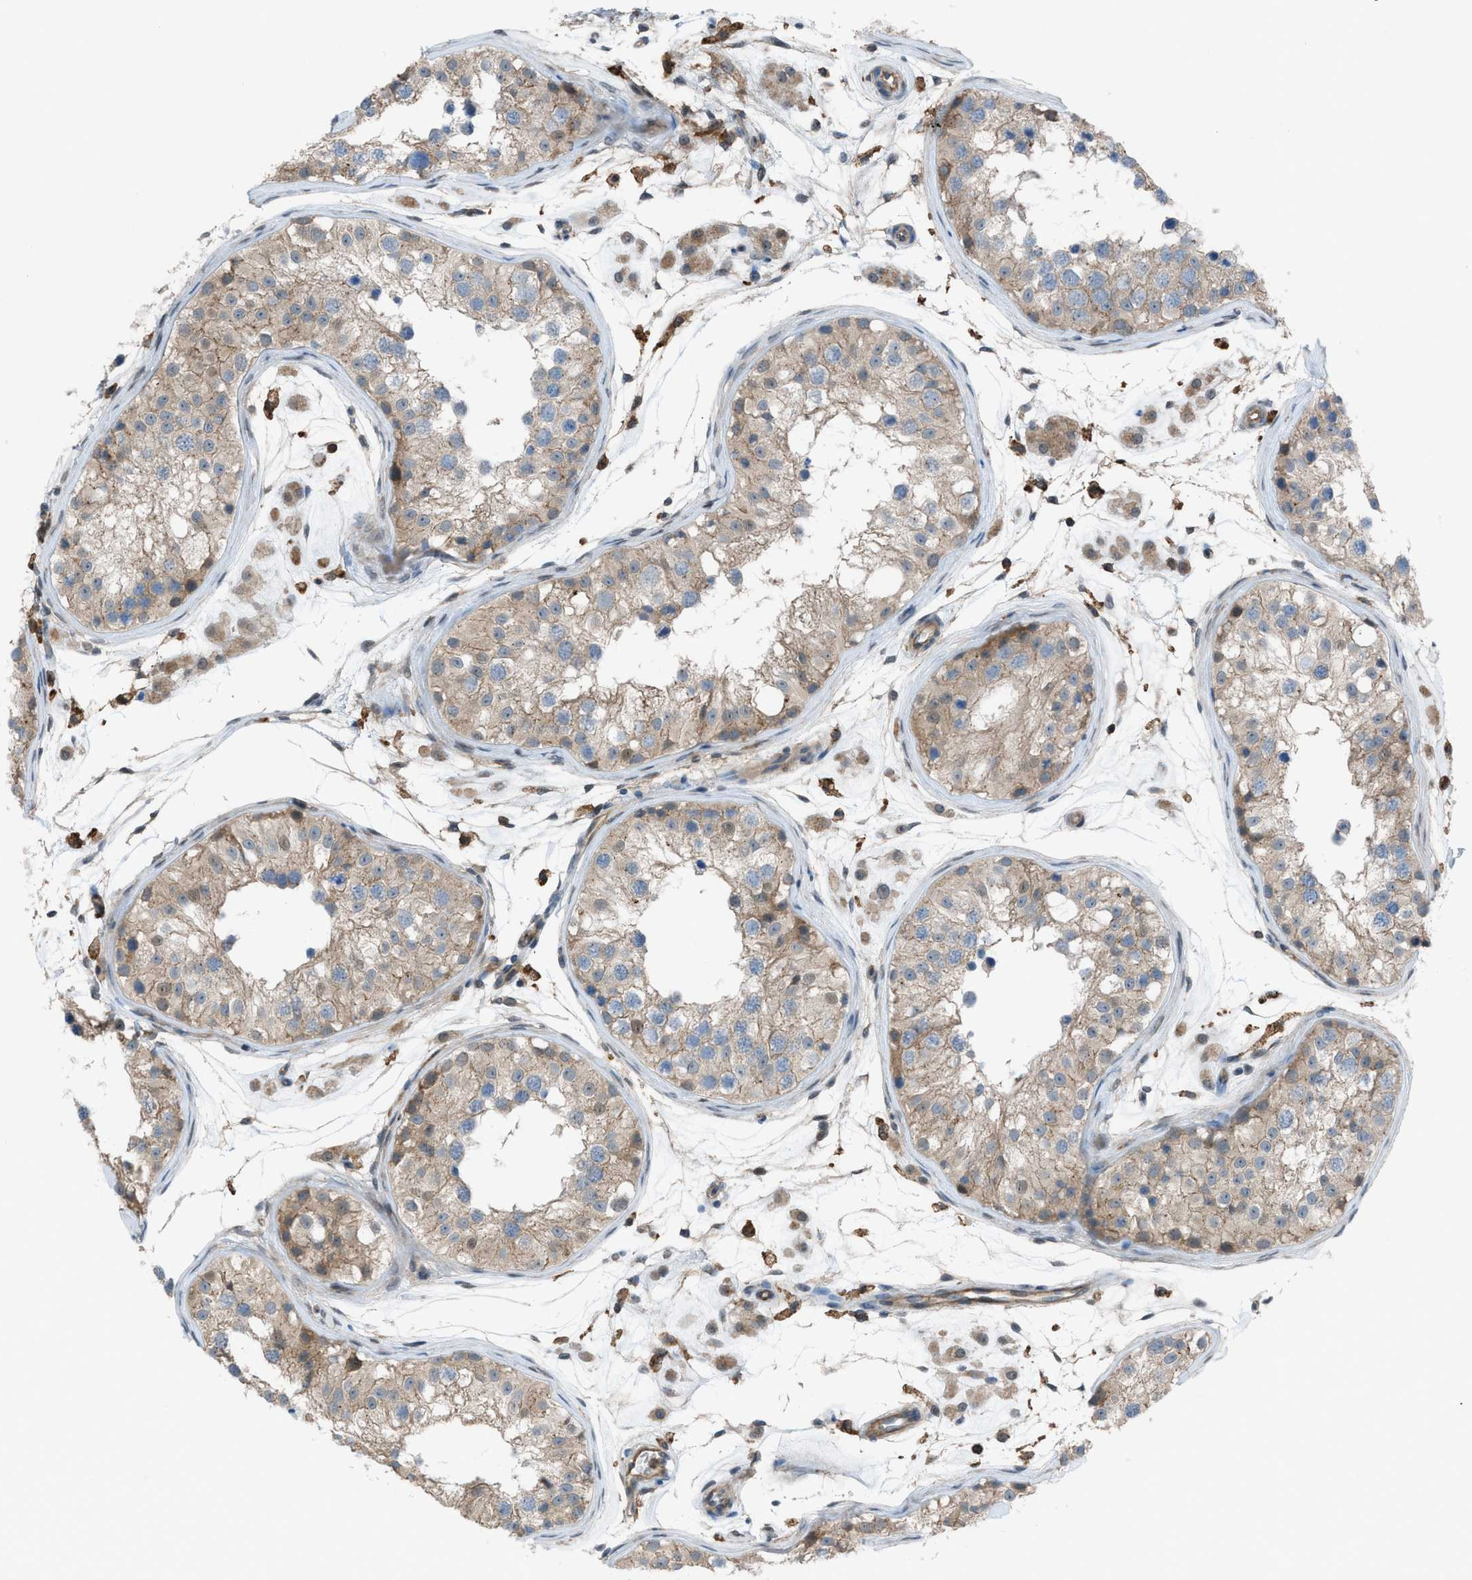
{"staining": {"intensity": "weak", "quantity": "25%-75%", "location": "cytoplasmic/membranous"}, "tissue": "testis", "cell_type": "Cells in seminiferous ducts", "image_type": "normal", "snomed": [{"axis": "morphology", "description": "Normal tissue, NOS"}, {"axis": "morphology", "description": "Adenocarcinoma, metastatic, NOS"}, {"axis": "topography", "description": "Testis"}], "caption": "Protein expression by IHC demonstrates weak cytoplasmic/membranous staining in about 25%-75% of cells in seminiferous ducts in unremarkable testis.", "gene": "DYRK1A", "patient": {"sex": "male", "age": 26}}